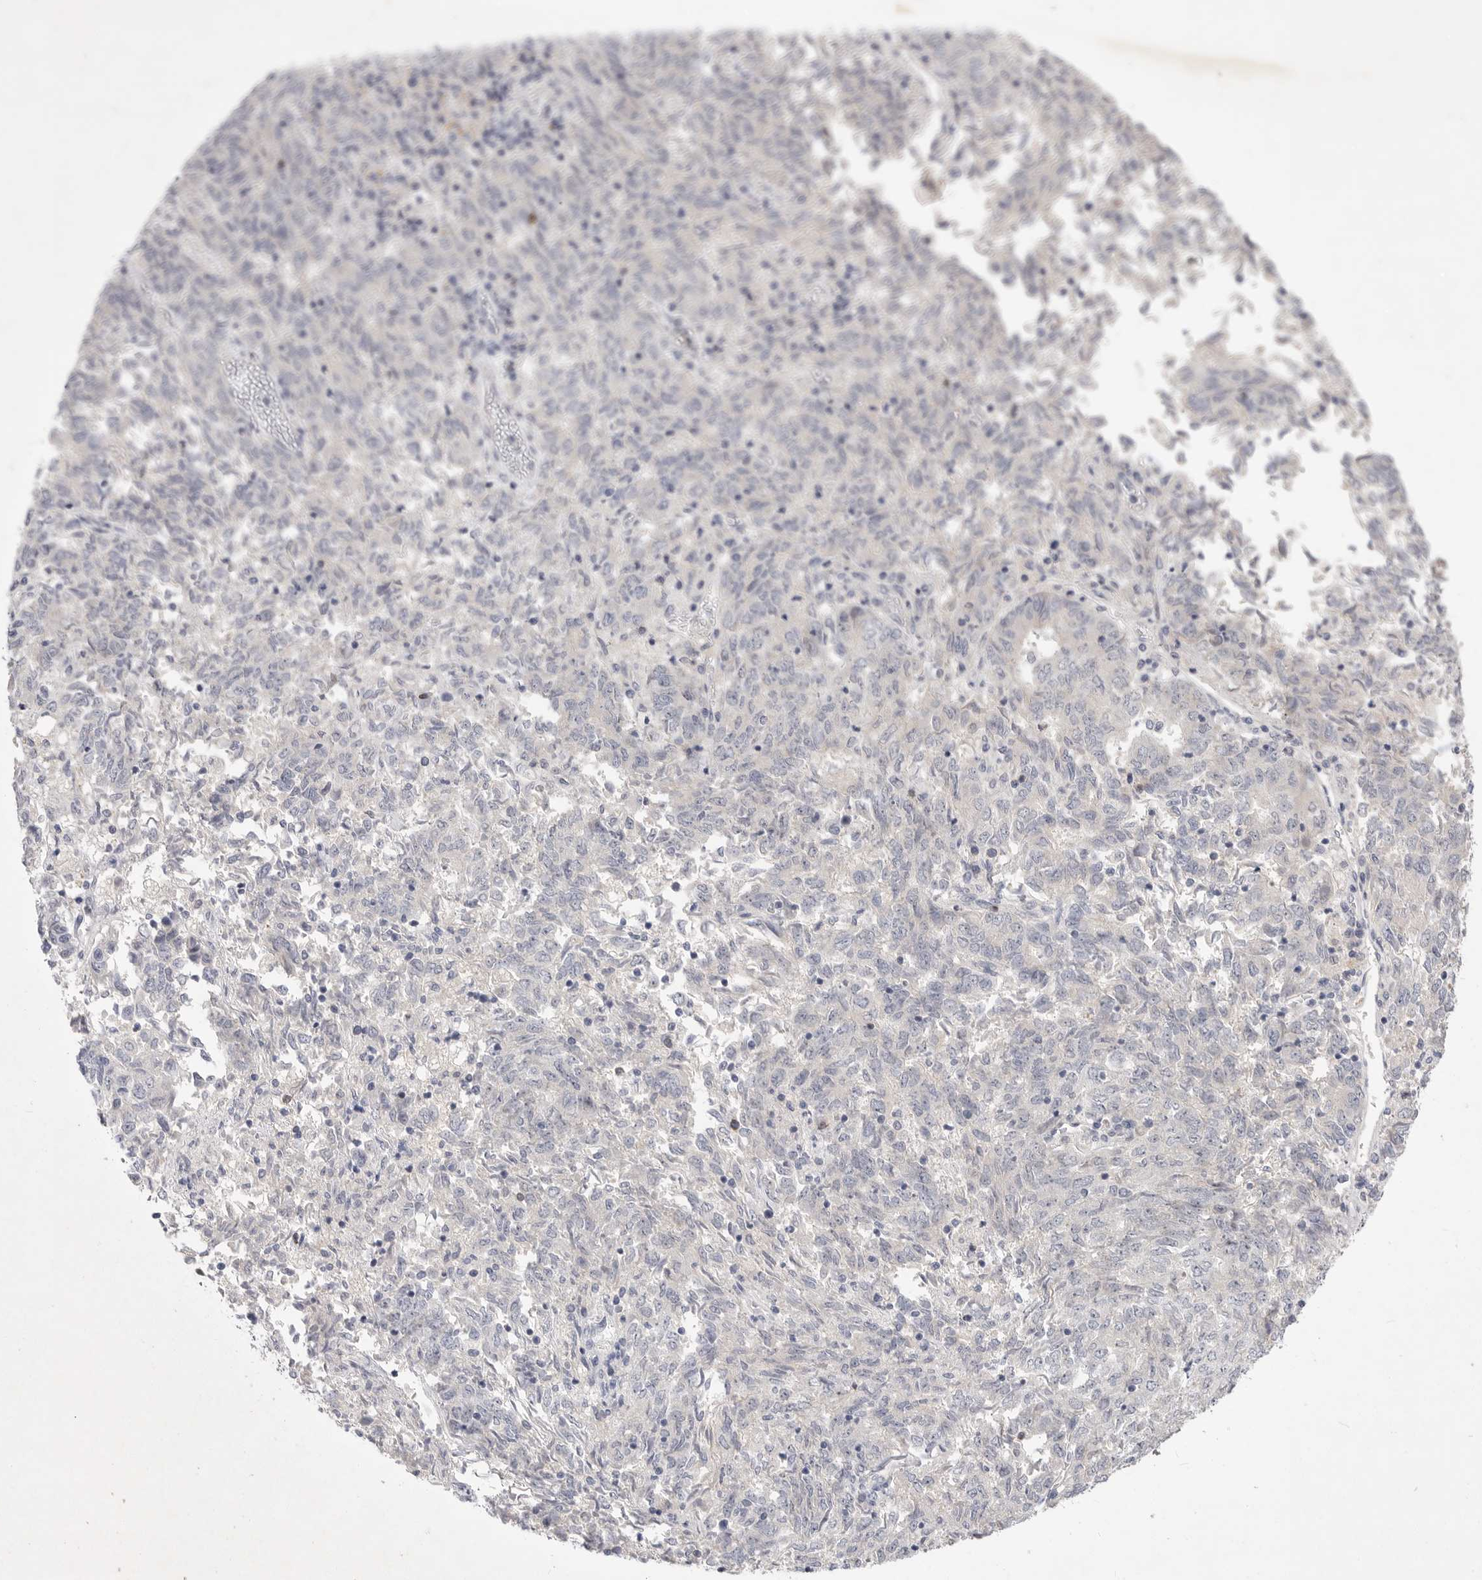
{"staining": {"intensity": "negative", "quantity": "none", "location": "none"}, "tissue": "endometrial cancer", "cell_type": "Tumor cells", "image_type": "cancer", "snomed": [{"axis": "morphology", "description": "Adenocarcinoma, NOS"}, {"axis": "topography", "description": "Endometrium"}], "caption": "This is an immunohistochemistry (IHC) histopathology image of human endometrial cancer. There is no staining in tumor cells.", "gene": "ITGAD", "patient": {"sex": "female", "age": 80}}